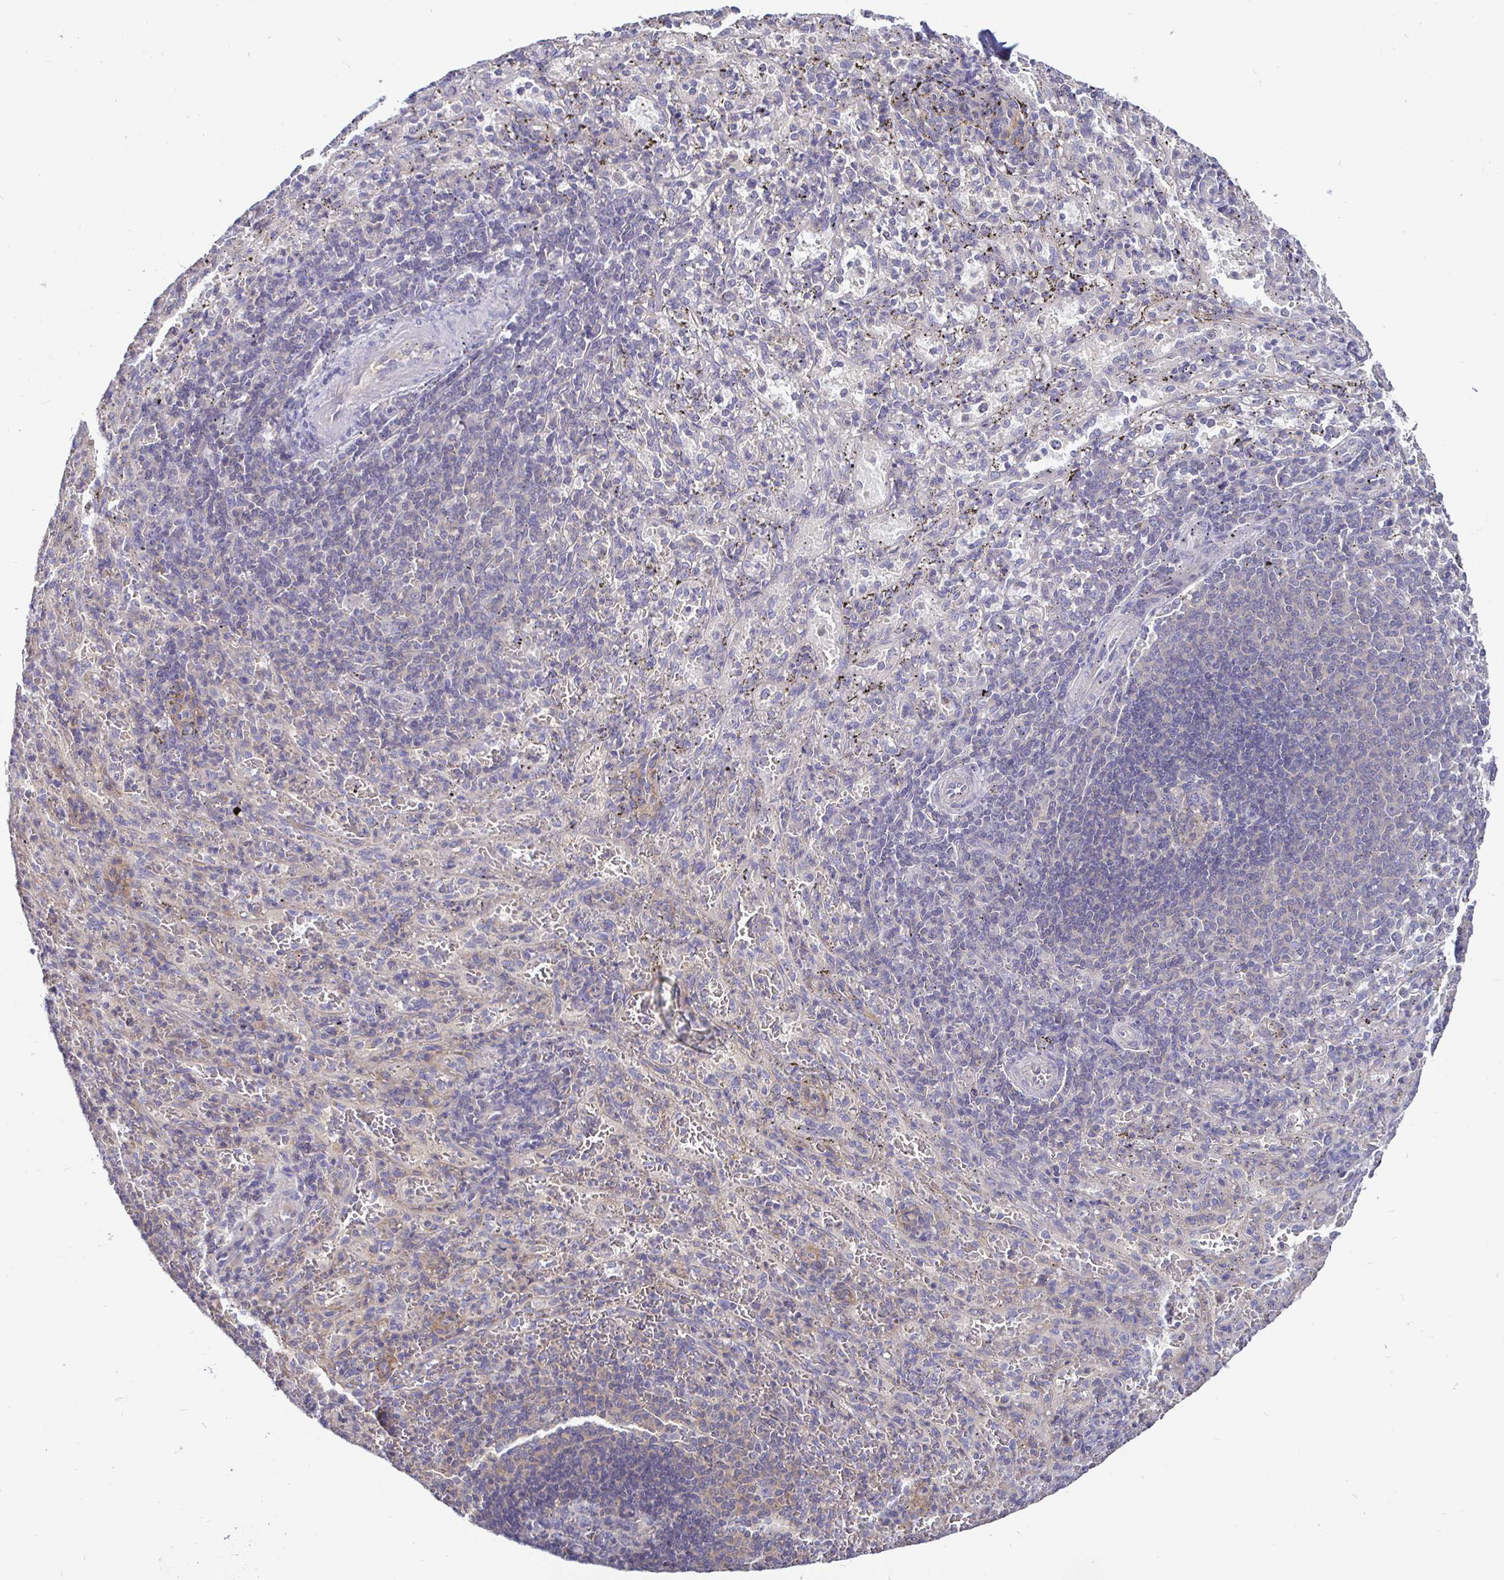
{"staining": {"intensity": "negative", "quantity": "none", "location": "none"}, "tissue": "spleen", "cell_type": "Cells in red pulp", "image_type": "normal", "snomed": [{"axis": "morphology", "description": "Normal tissue, NOS"}, {"axis": "topography", "description": "Spleen"}], "caption": "IHC image of unremarkable spleen: human spleen stained with DAB displays no significant protein expression in cells in red pulp.", "gene": "KIF21A", "patient": {"sex": "male", "age": 57}}